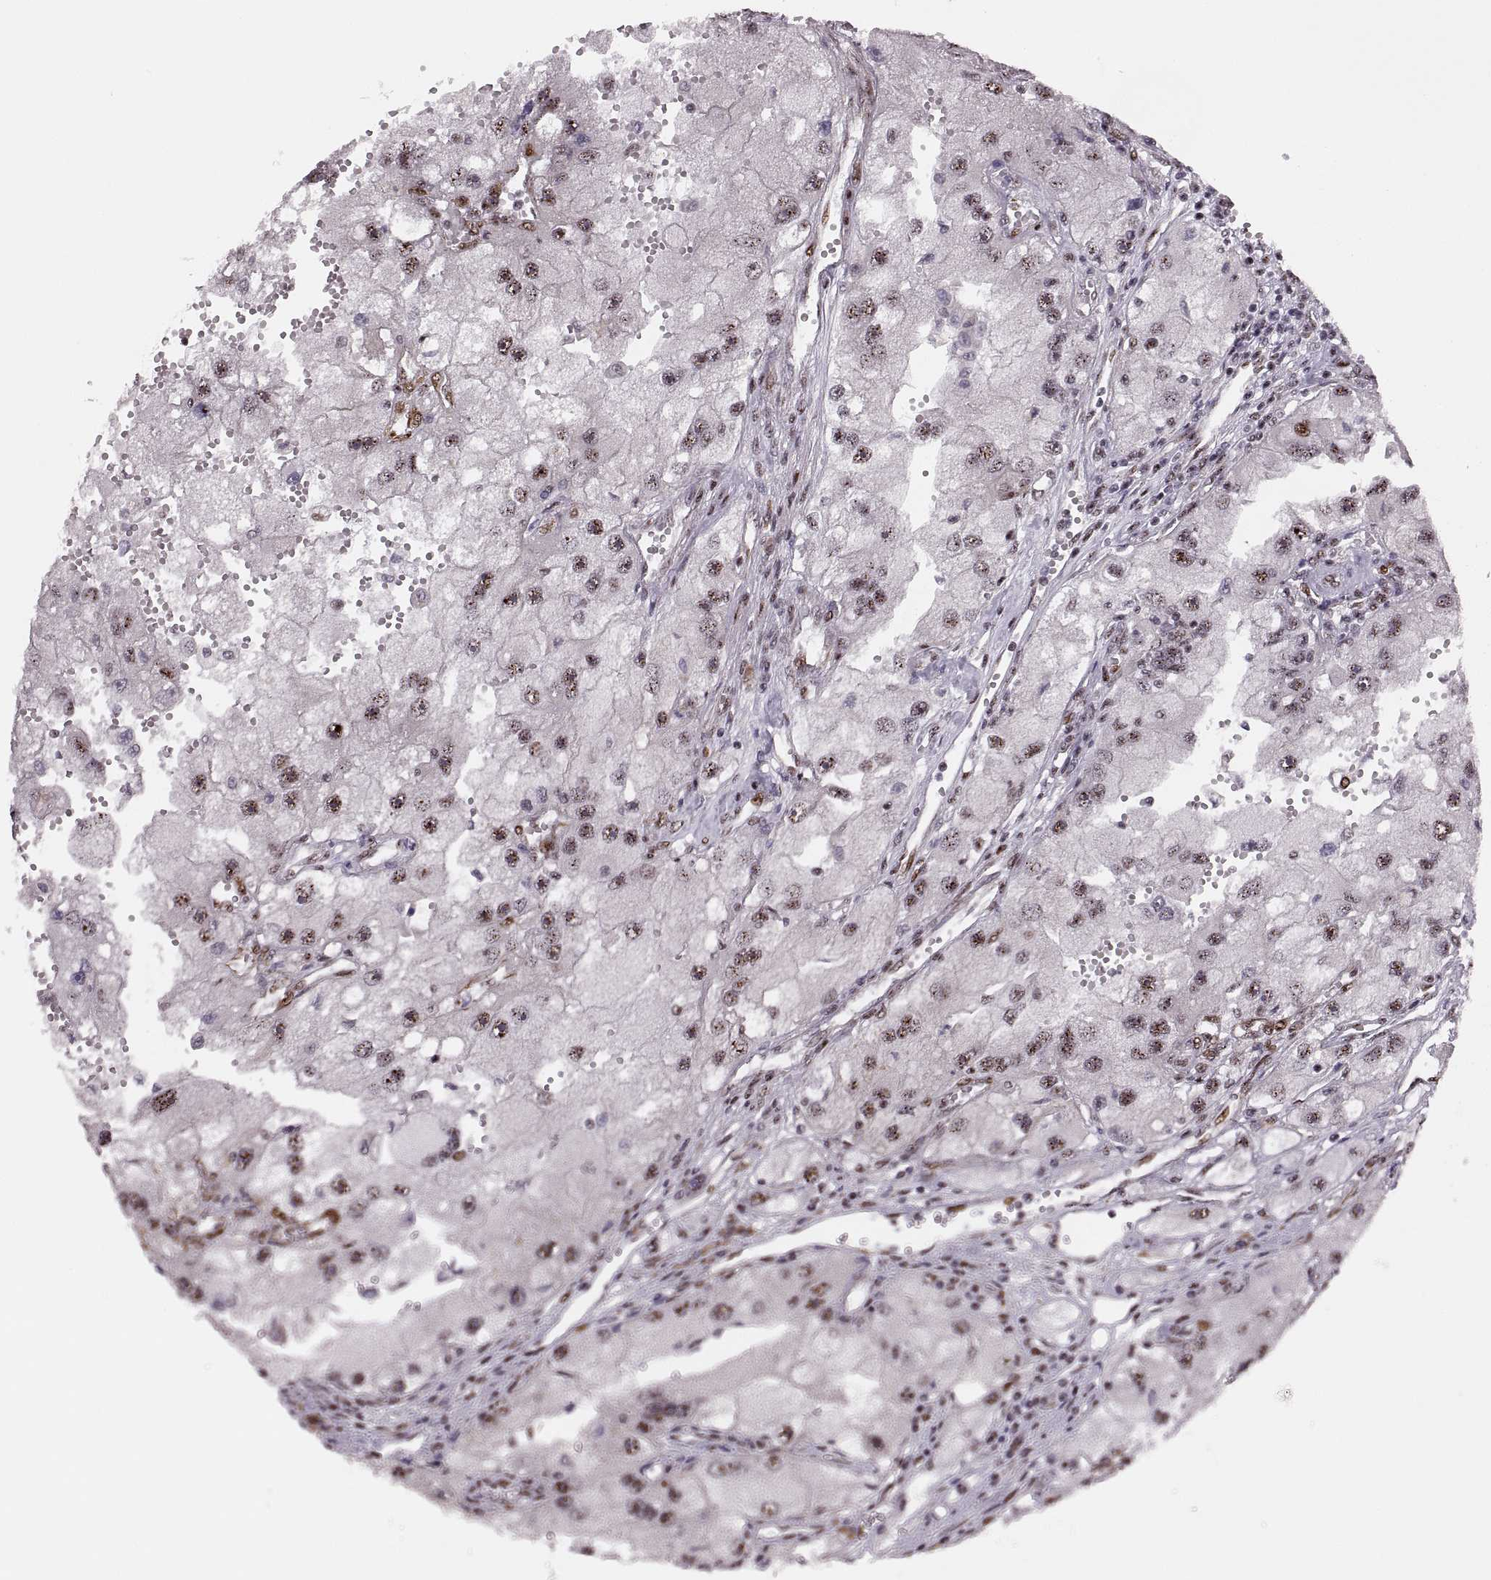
{"staining": {"intensity": "moderate", "quantity": "25%-75%", "location": "nuclear"}, "tissue": "renal cancer", "cell_type": "Tumor cells", "image_type": "cancer", "snomed": [{"axis": "morphology", "description": "Adenocarcinoma, NOS"}, {"axis": "topography", "description": "Kidney"}], "caption": "Human renal cancer (adenocarcinoma) stained with a brown dye reveals moderate nuclear positive staining in approximately 25%-75% of tumor cells.", "gene": "ZCCHC17", "patient": {"sex": "male", "age": 63}}